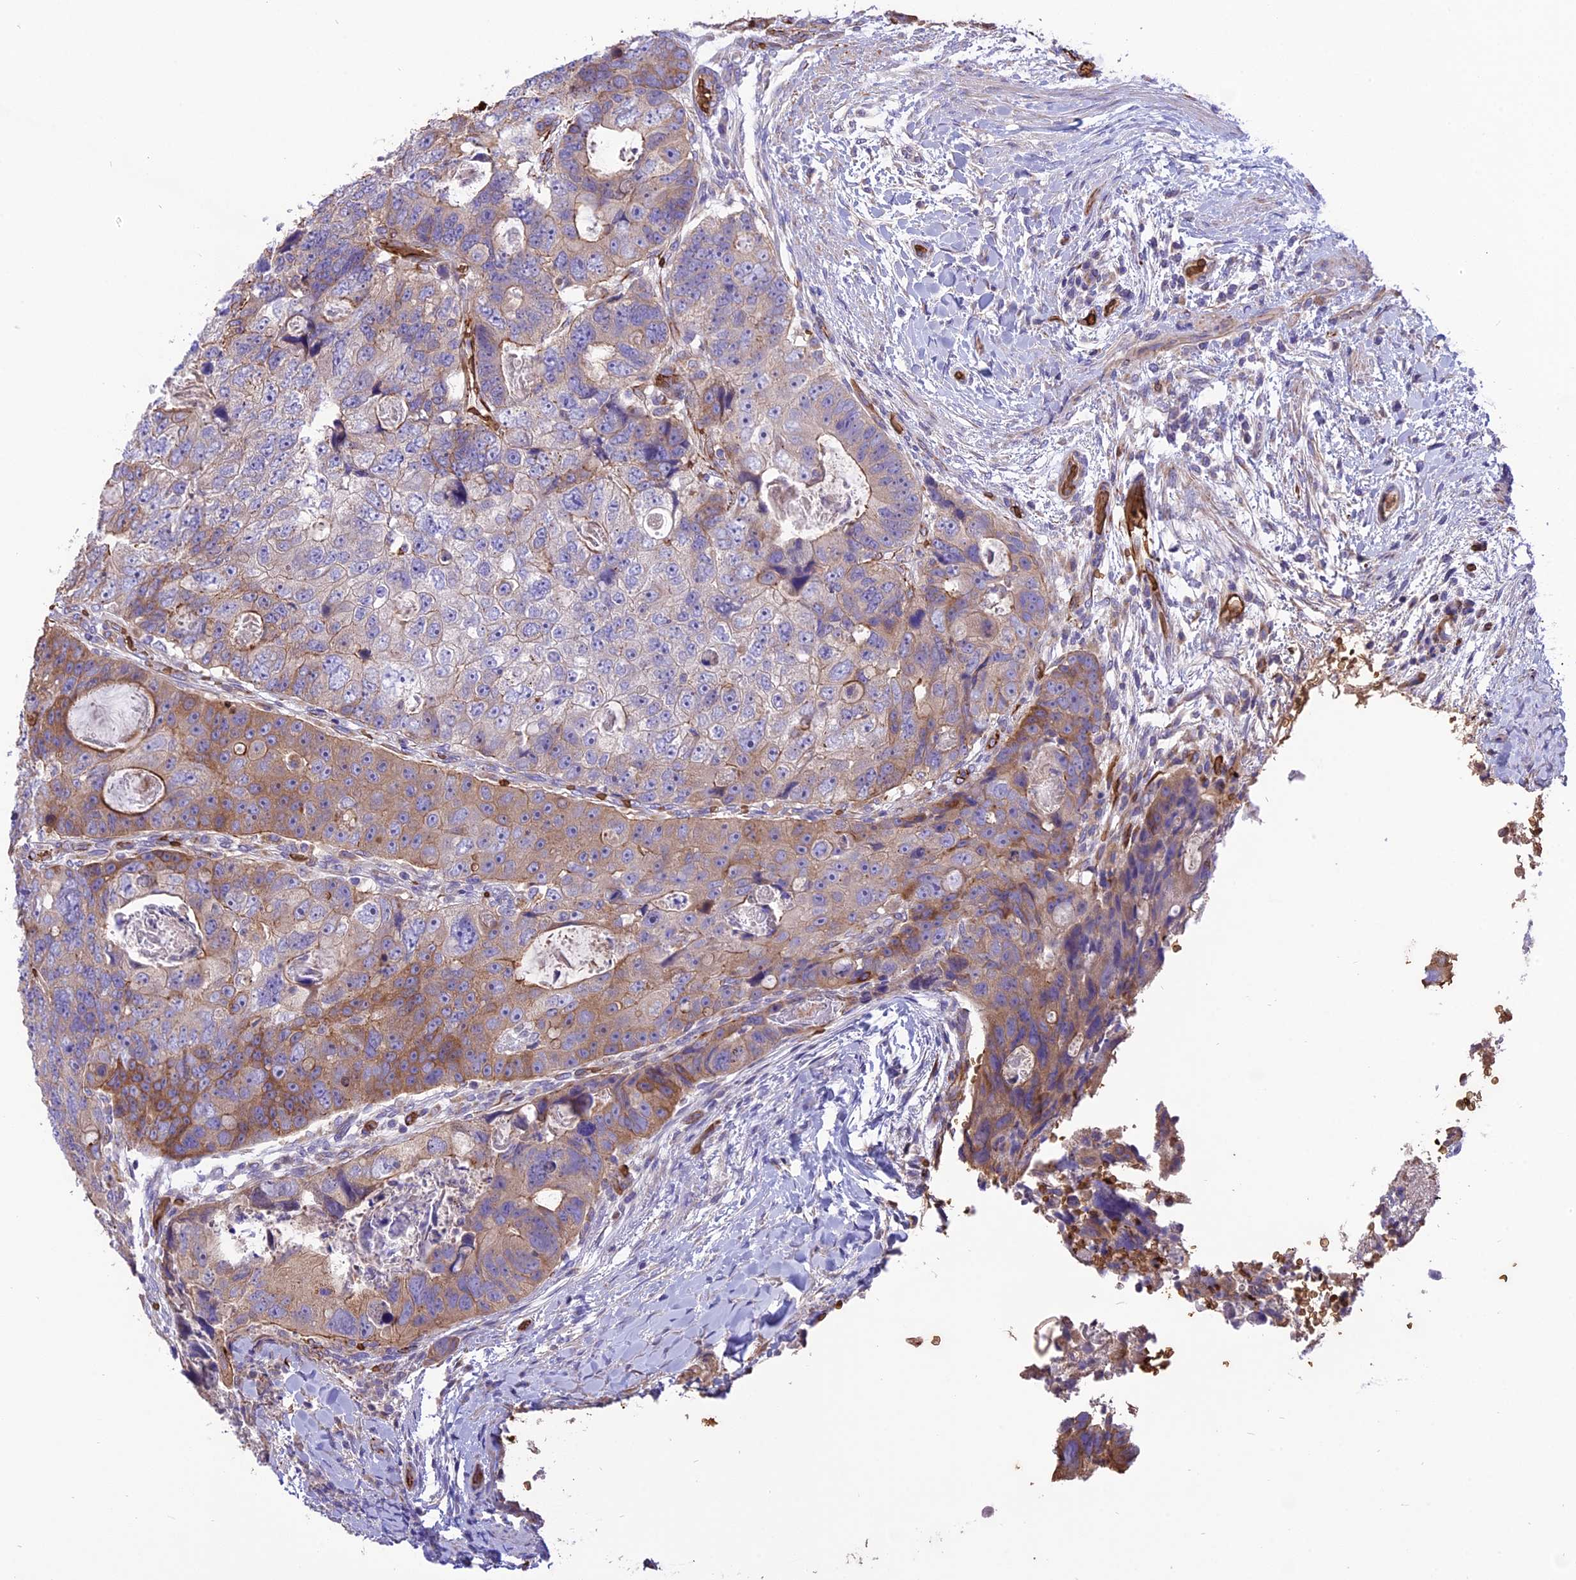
{"staining": {"intensity": "moderate", "quantity": "<25%", "location": "cytoplasmic/membranous"}, "tissue": "colorectal cancer", "cell_type": "Tumor cells", "image_type": "cancer", "snomed": [{"axis": "morphology", "description": "Adenocarcinoma, NOS"}, {"axis": "topography", "description": "Rectum"}], "caption": "Moderate cytoplasmic/membranous protein positivity is seen in approximately <25% of tumor cells in colorectal adenocarcinoma. The staining was performed using DAB (3,3'-diaminobenzidine) to visualize the protein expression in brown, while the nuclei were stained in blue with hematoxylin (Magnification: 20x).", "gene": "TTC4", "patient": {"sex": "male", "age": 59}}